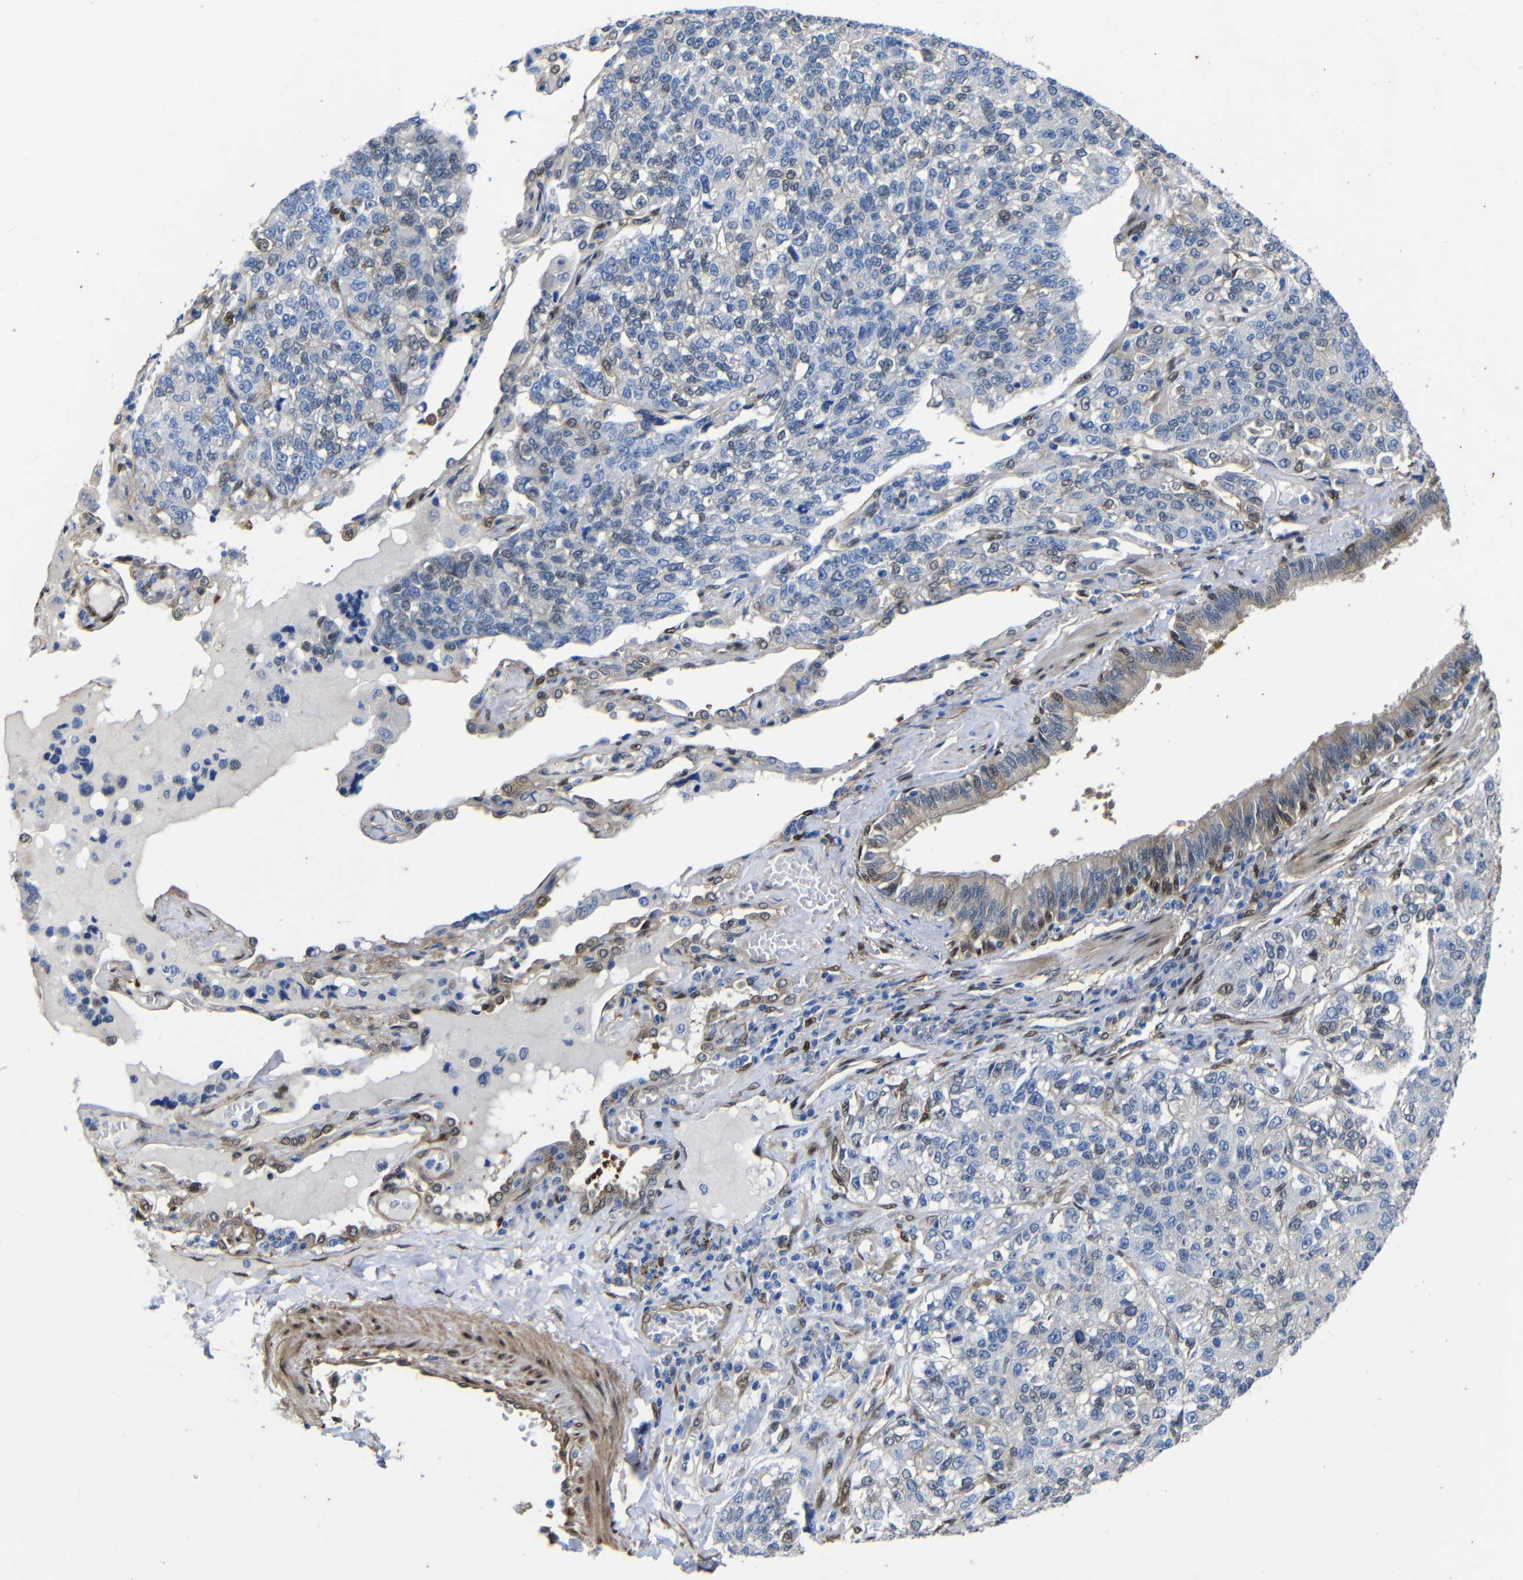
{"staining": {"intensity": "weak", "quantity": "<25%", "location": "nuclear"}, "tissue": "lung cancer", "cell_type": "Tumor cells", "image_type": "cancer", "snomed": [{"axis": "morphology", "description": "Adenocarcinoma, NOS"}, {"axis": "topography", "description": "Lung"}], "caption": "Micrograph shows no protein positivity in tumor cells of lung cancer (adenocarcinoma) tissue.", "gene": "YAP1", "patient": {"sex": "male", "age": 49}}